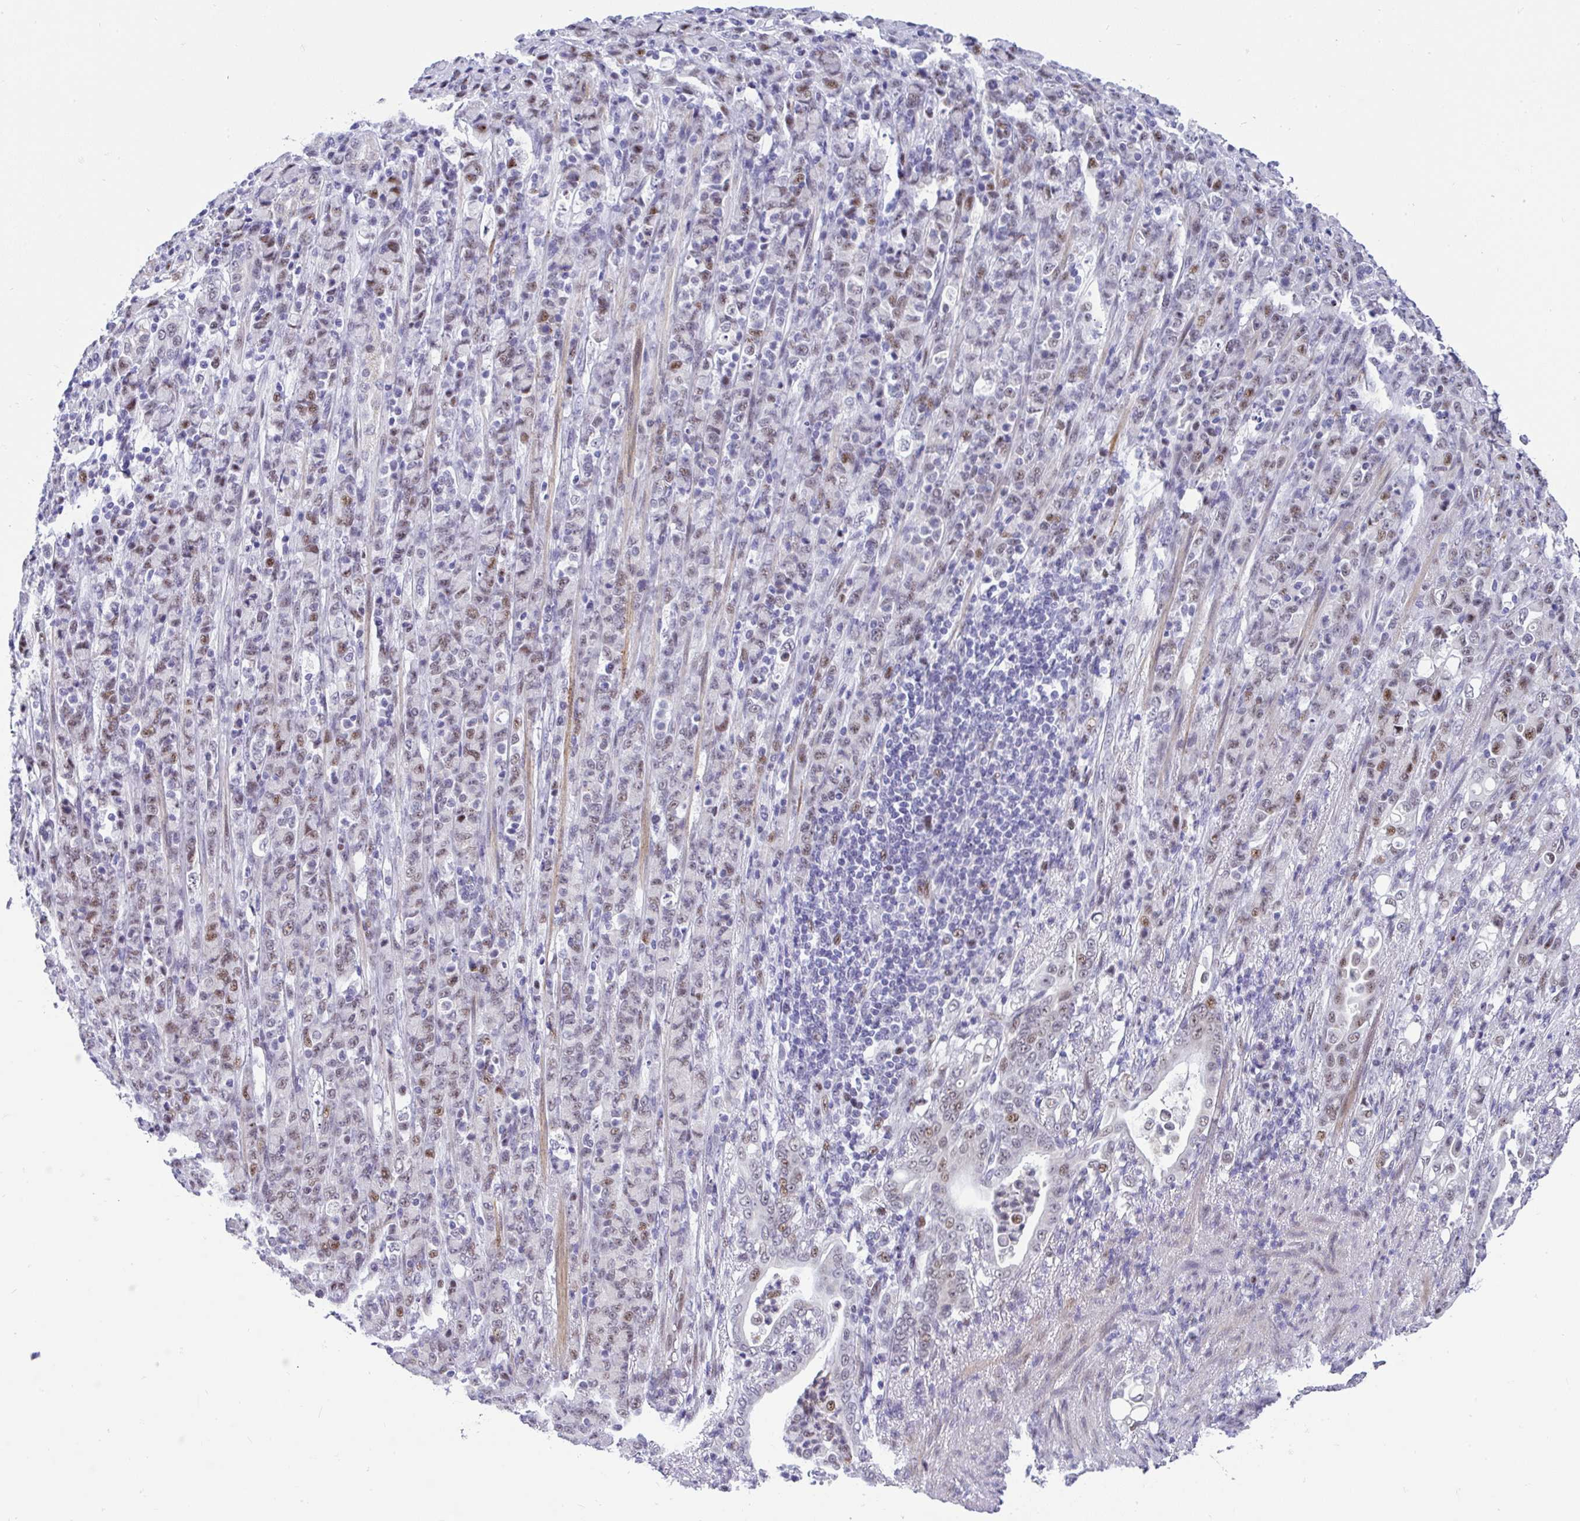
{"staining": {"intensity": "moderate", "quantity": "25%-75%", "location": "nuclear"}, "tissue": "stomach cancer", "cell_type": "Tumor cells", "image_type": "cancer", "snomed": [{"axis": "morphology", "description": "Normal tissue, NOS"}, {"axis": "morphology", "description": "Adenocarcinoma, NOS"}, {"axis": "topography", "description": "Stomach"}], "caption": "Protein staining displays moderate nuclear staining in approximately 25%-75% of tumor cells in stomach cancer. (DAB = brown stain, brightfield microscopy at high magnification).", "gene": "NR1D2", "patient": {"sex": "female", "age": 79}}